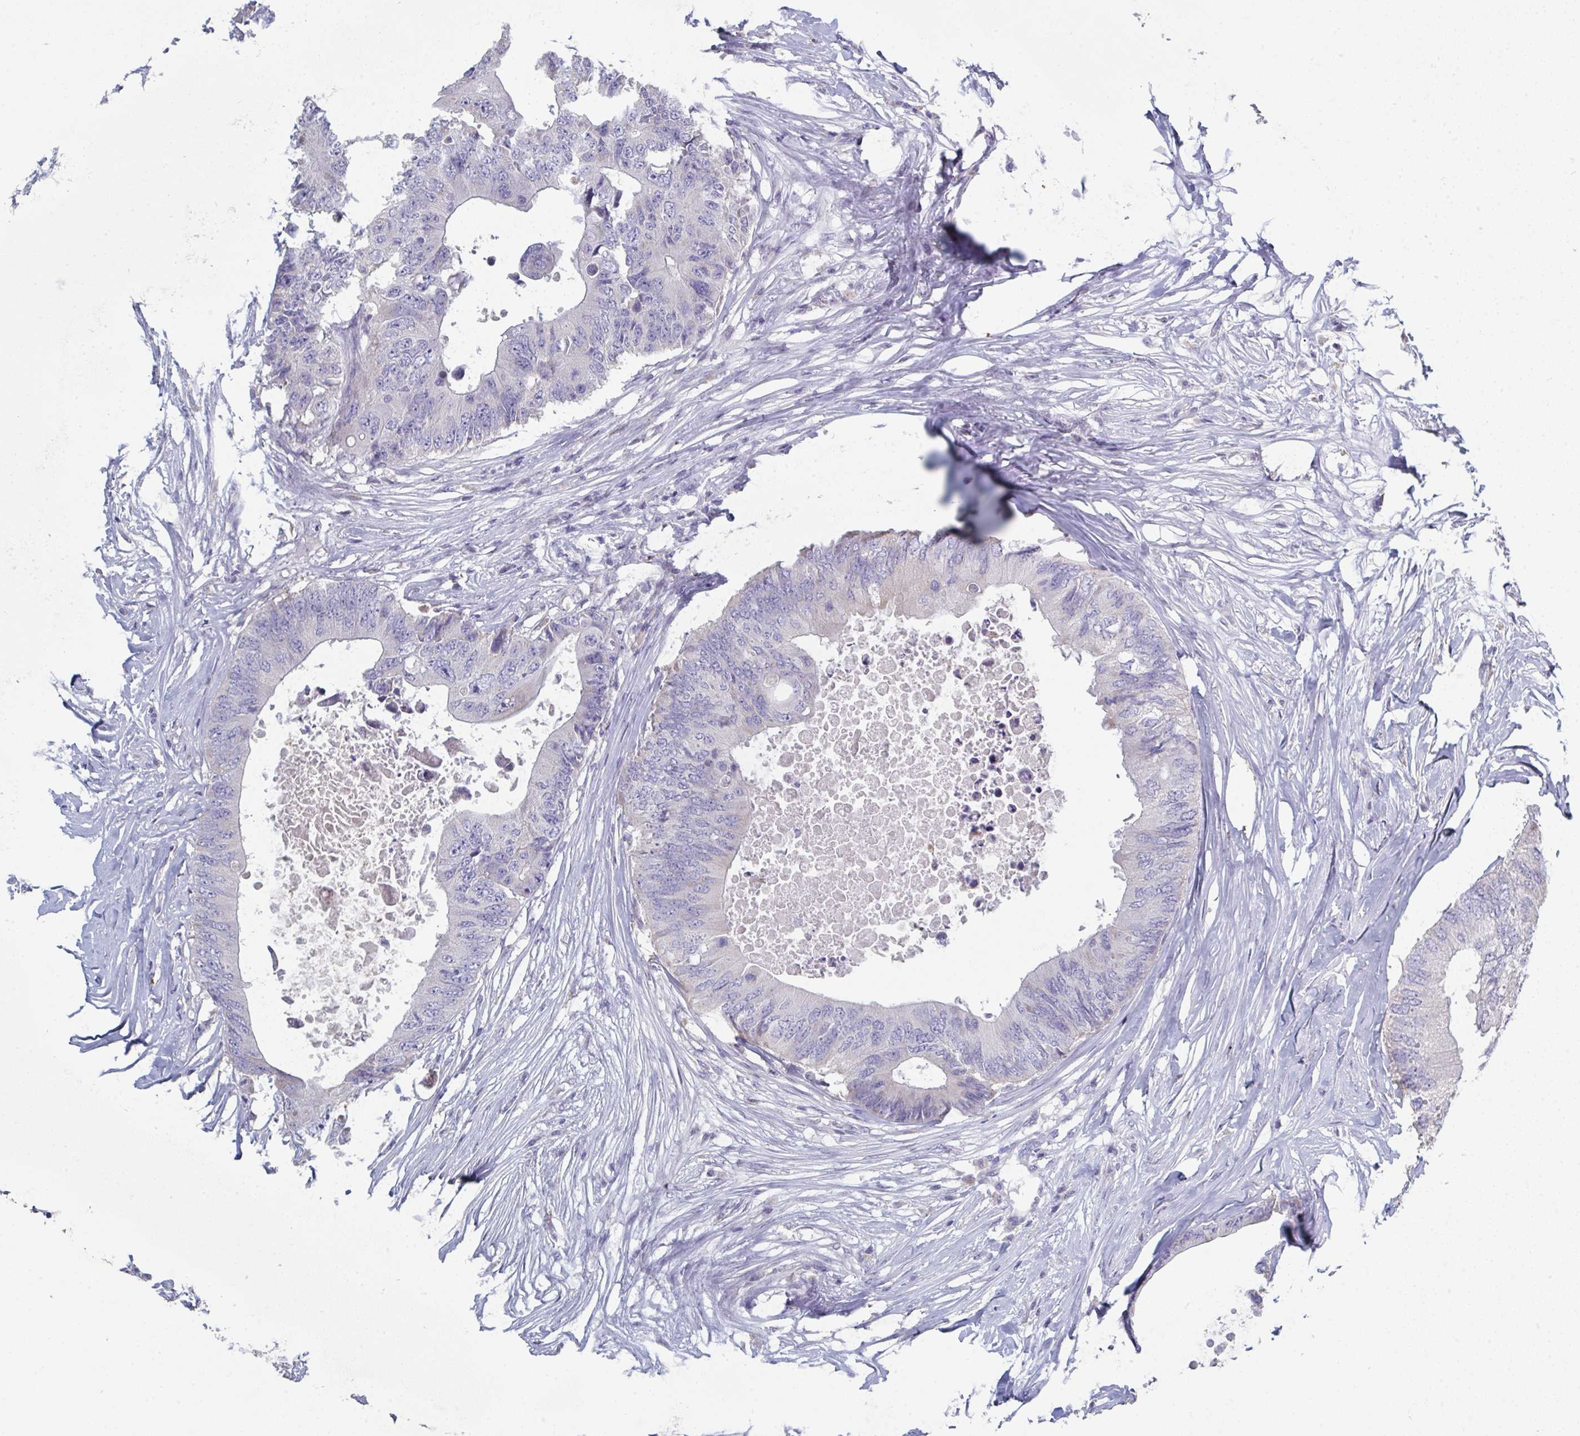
{"staining": {"intensity": "negative", "quantity": "none", "location": "none"}, "tissue": "colorectal cancer", "cell_type": "Tumor cells", "image_type": "cancer", "snomed": [{"axis": "morphology", "description": "Adenocarcinoma, NOS"}, {"axis": "topography", "description": "Colon"}], "caption": "IHC of colorectal cancer (adenocarcinoma) shows no expression in tumor cells. (Brightfield microscopy of DAB IHC at high magnification).", "gene": "HGFAC", "patient": {"sex": "male", "age": 71}}